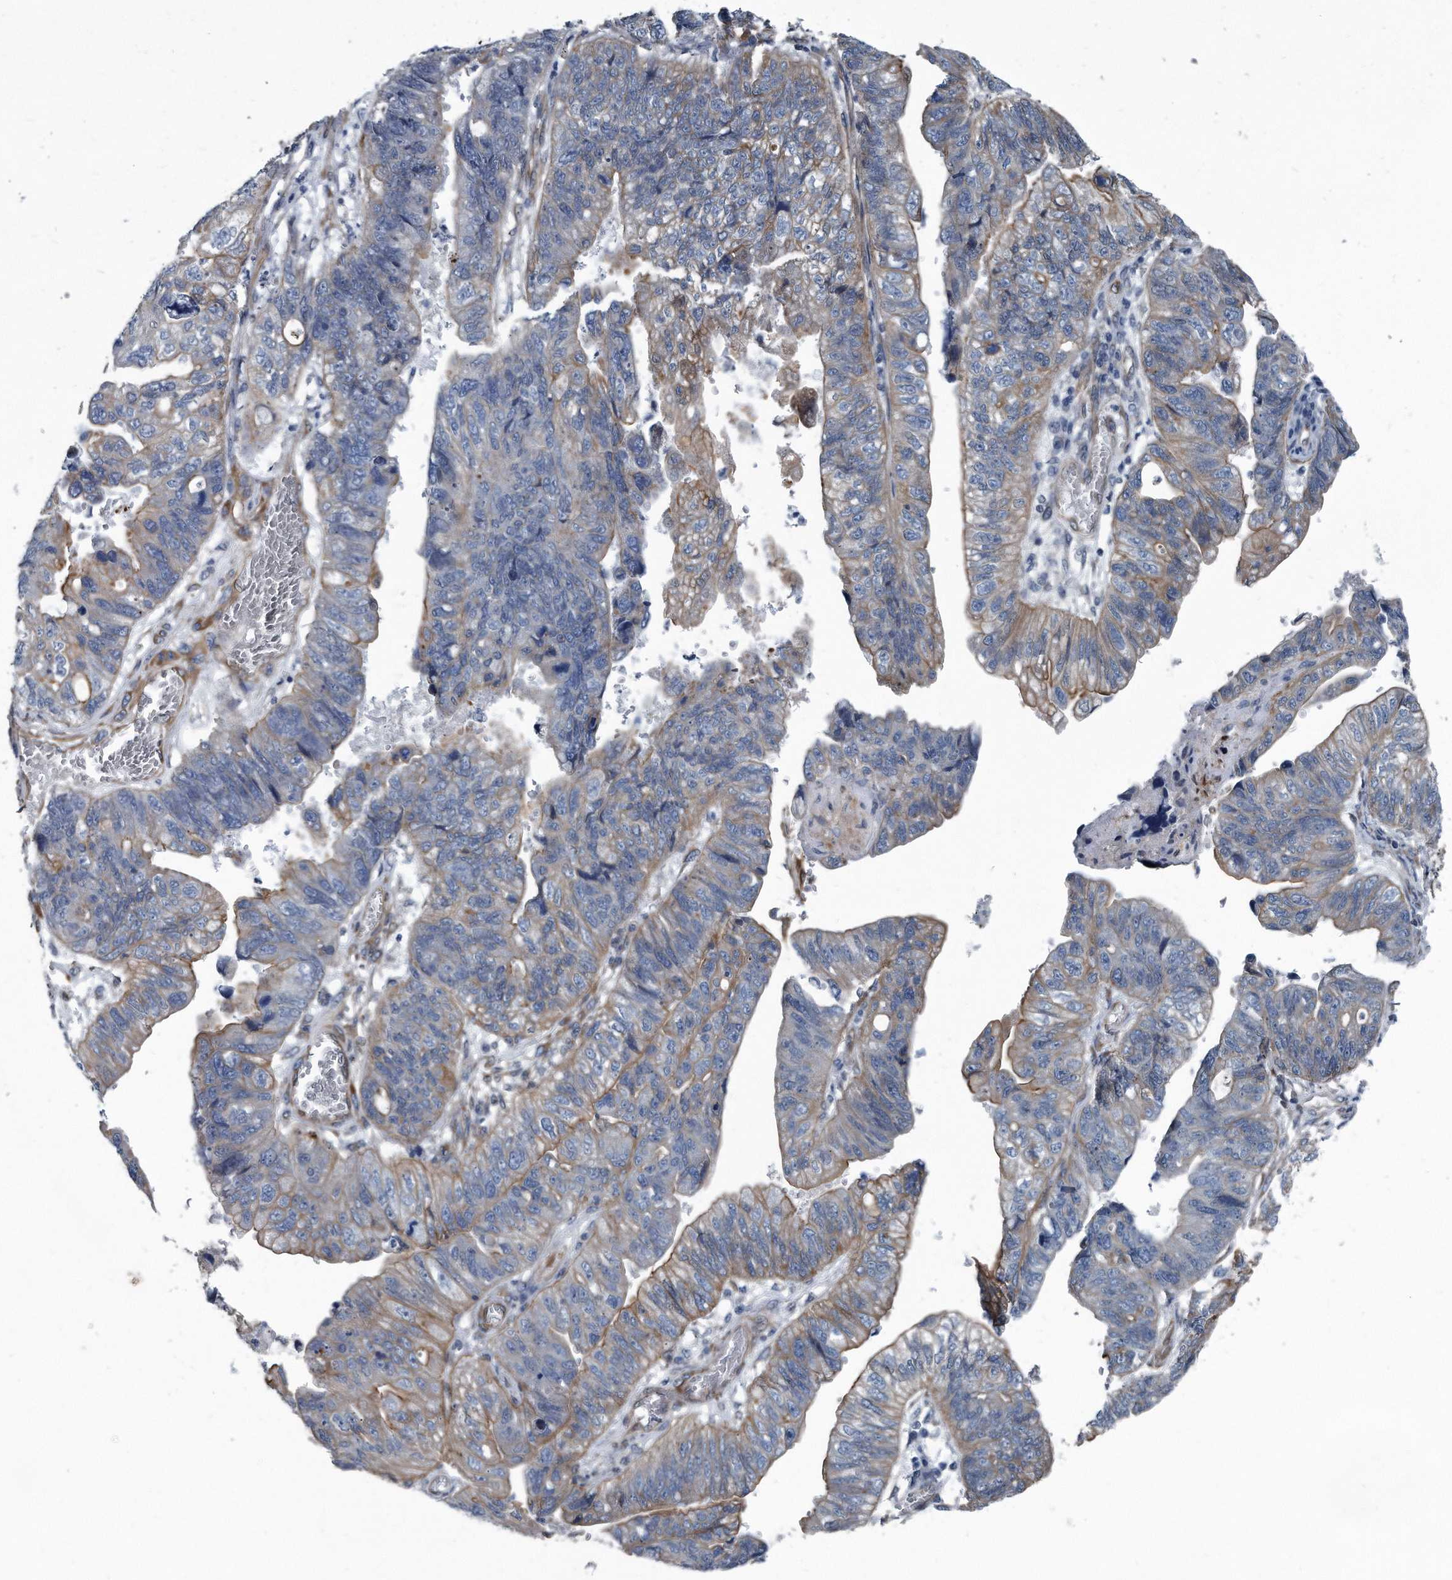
{"staining": {"intensity": "weak", "quantity": "25%-75%", "location": "cytoplasmic/membranous"}, "tissue": "stomach cancer", "cell_type": "Tumor cells", "image_type": "cancer", "snomed": [{"axis": "morphology", "description": "Adenocarcinoma, NOS"}, {"axis": "topography", "description": "Stomach"}], "caption": "This micrograph demonstrates immunohistochemistry staining of adenocarcinoma (stomach), with low weak cytoplasmic/membranous staining in approximately 25%-75% of tumor cells.", "gene": "PLEC", "patient": {"sex": "male", "age": 59}}